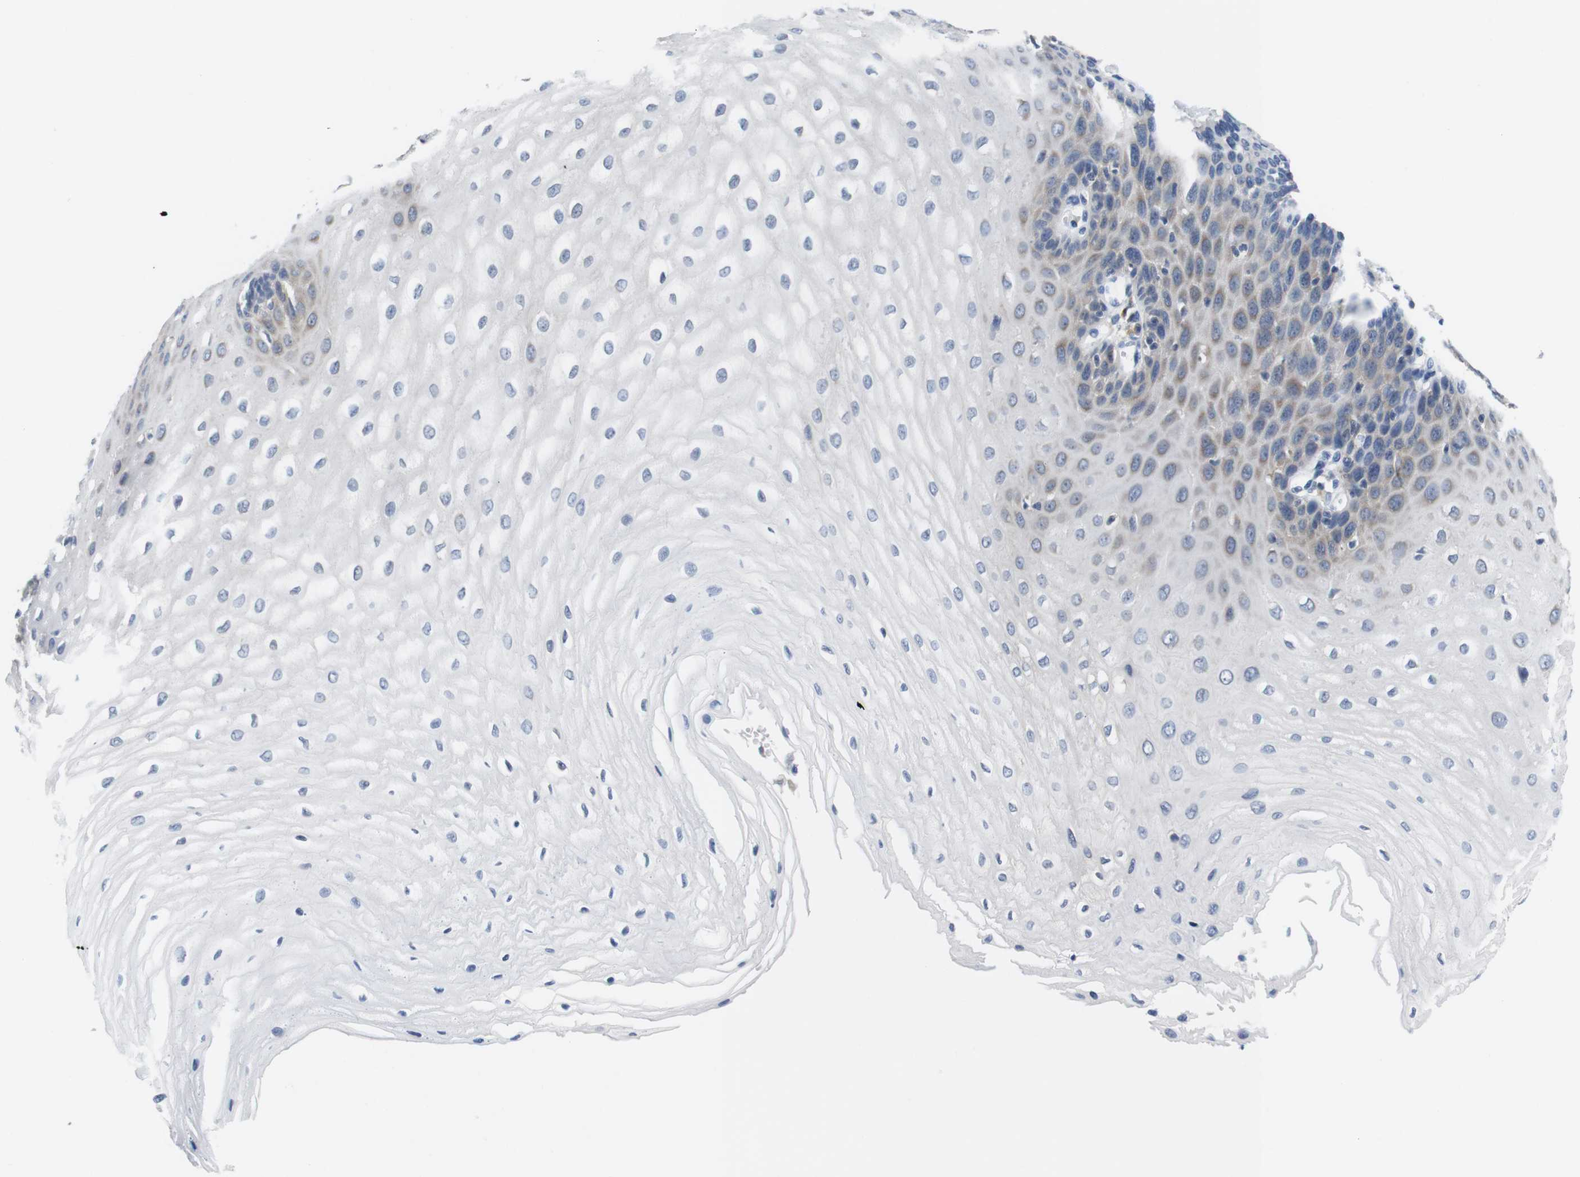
{"staining": {"intensity": "weak", "quantity": "<25%", "location": "cytoplasmic/membranous"}, "tissue": "esophagus", "cell_type": "Squamous epithelial cells", "image_type": "normal", "snomed": [{"axis": "morphology", "description": "Normal tissue, NOS"}, {"axis": "morphology", "description": "Squamous cell carcinoma, NOS"}, {"axis": "topography", "description": "Esophagus"}], "caption": "Micrograph shows no significant protein staining in squamous epithelial cells of normal esophagus. The staining is performed using DAB (3,3'-diaminobenzidine) brown chromogen with nuclei counter-stained in using hematoxylin.", "gene": "CNGA2", "patient": {"sex": "male", "age": 65}}